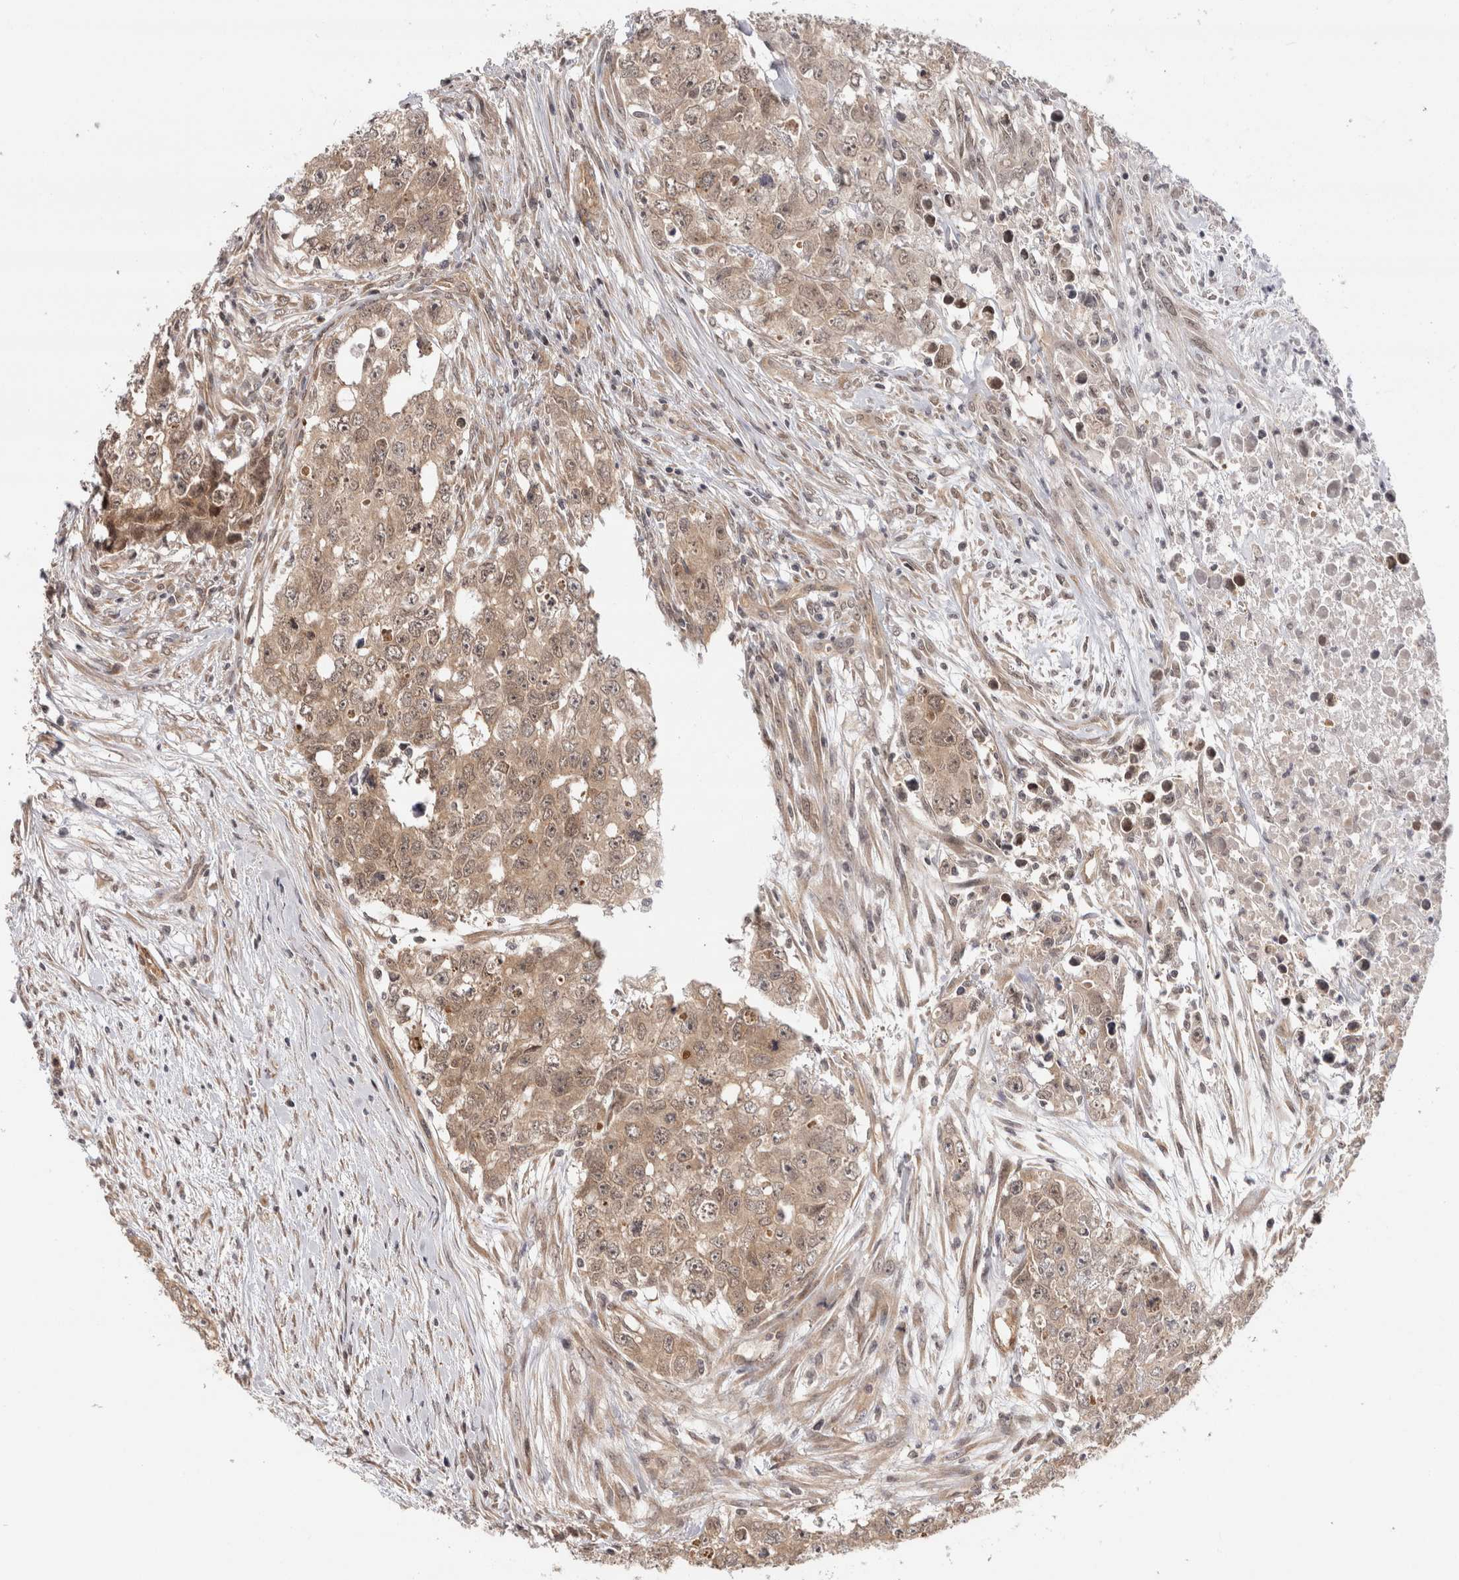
{"staining": {"intensity": "weak", "quantity": ">75%", "location": "cytoplasmic/membranous,nuclear"}, "tissue": "testis cancer", "cell_type": "Tumor cells", "image_type": "cancer", "snomed": [{"axis": "morphology", "description": "Carcinoma, Embryonal, NOS"}, {"axis": "topography", "description": "Testis"}], "caption": "A high-resolution image shows immunohistochemistry staining of testis cancer, which shows weak cytoplasmic/membranous and nuclear staining in approximately >75% of tumor cells.", "gene": "ZNF318", "patient": {"sex": "male", "age": 28}}